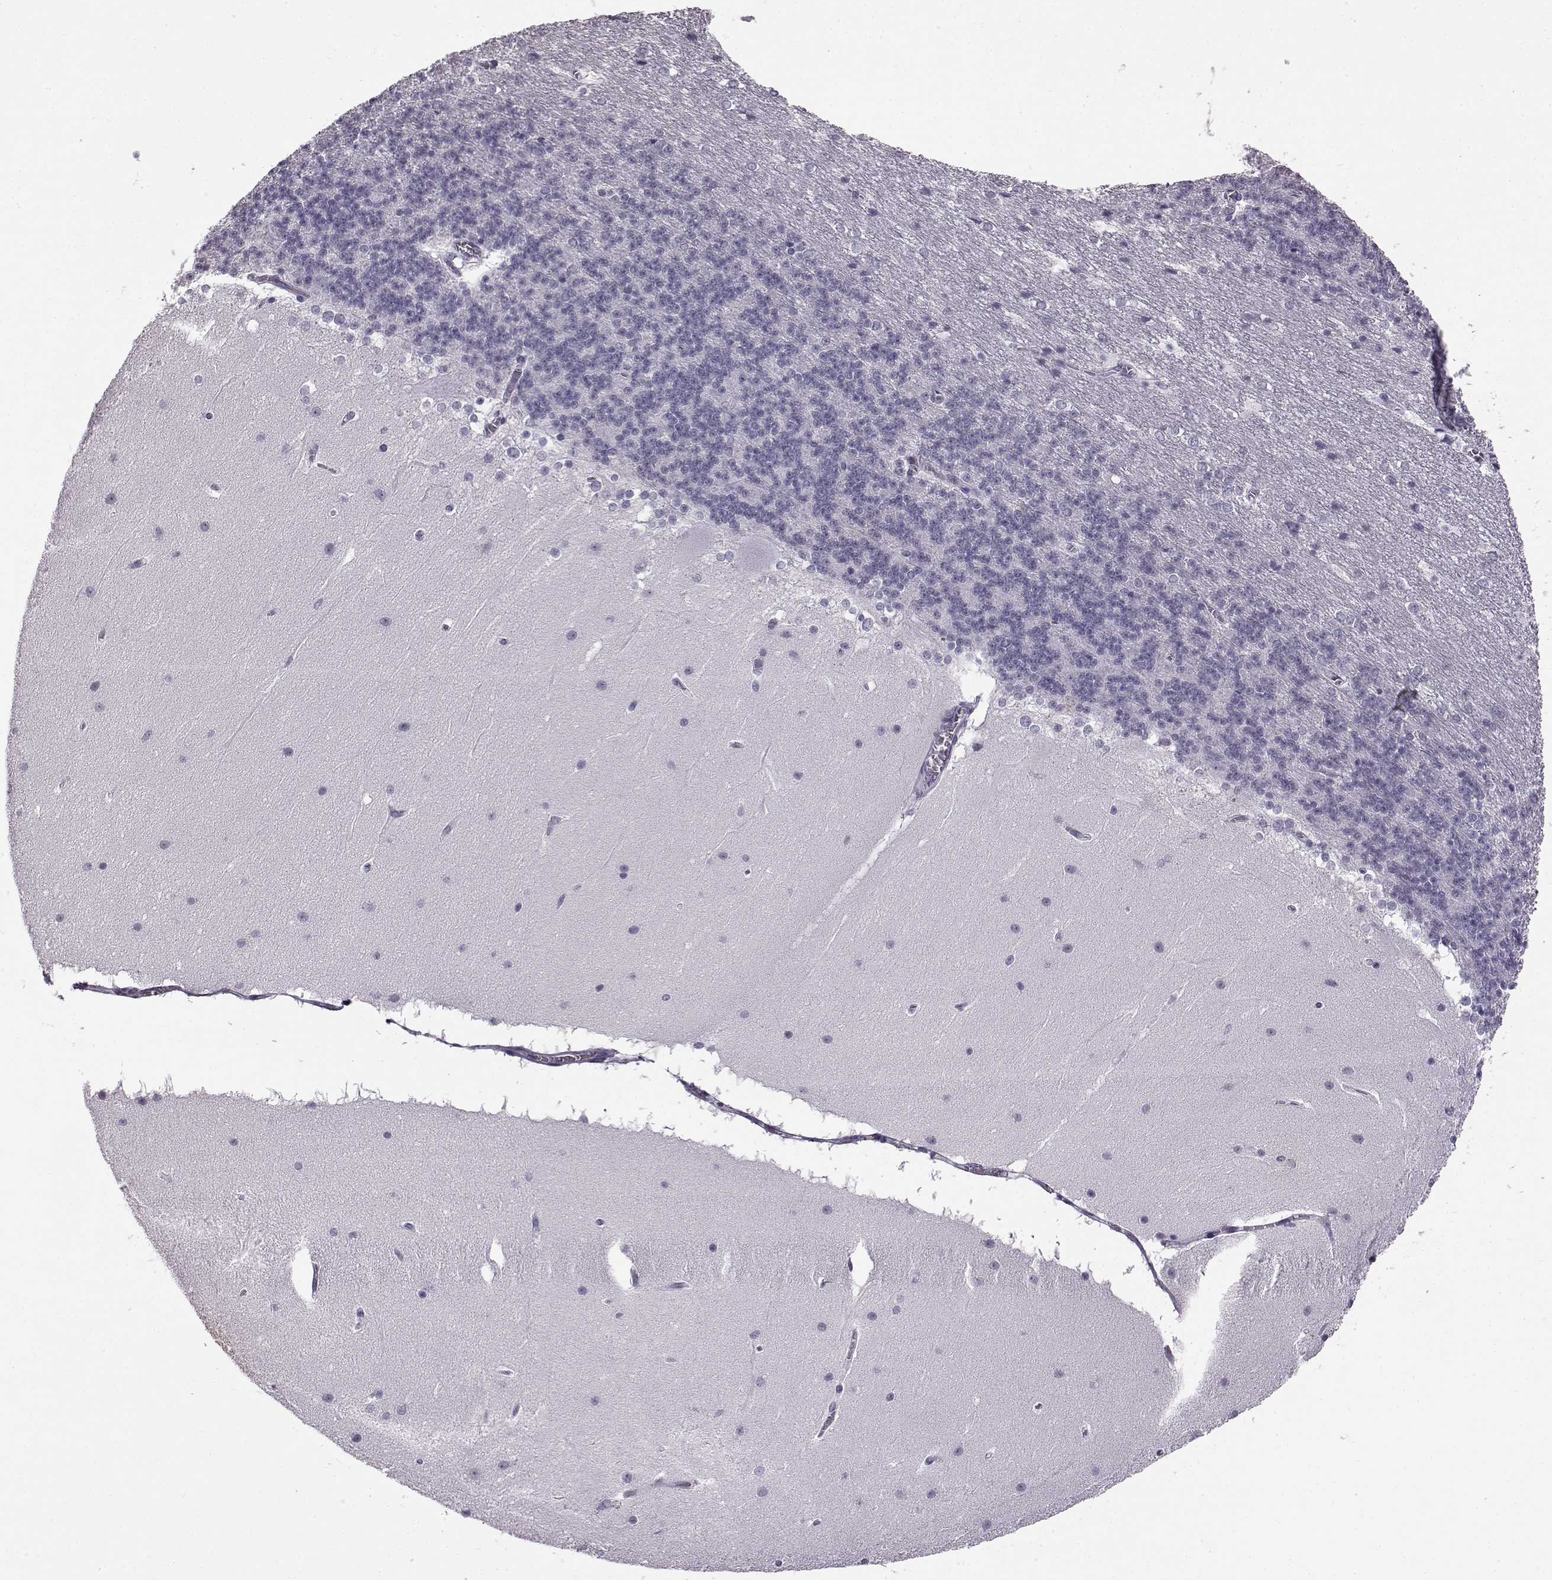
{"staining": {"intensity": "negative", "quantity": "none", "location": "none"}, "tissue": "cerebellum", "cell_type": "Cells in granular layer", "image_type": "normal", "snomed": [{"axis": "morphology", "description": "Normal tissue, NOS"}, {"axis": "topography", "description": "Cerebellum"}], "caption": "Cells in granular layer show no significant expression in normal cerebellum. (Stains: DAB (3,3'-diaminobenzidine) immunohistochemistry with hematoxylin counter stain, Microscopy: brightfield microscopy at high magnification).", "gene": "ADGRG2", "patient": {"sex": "female", "age": 19}}